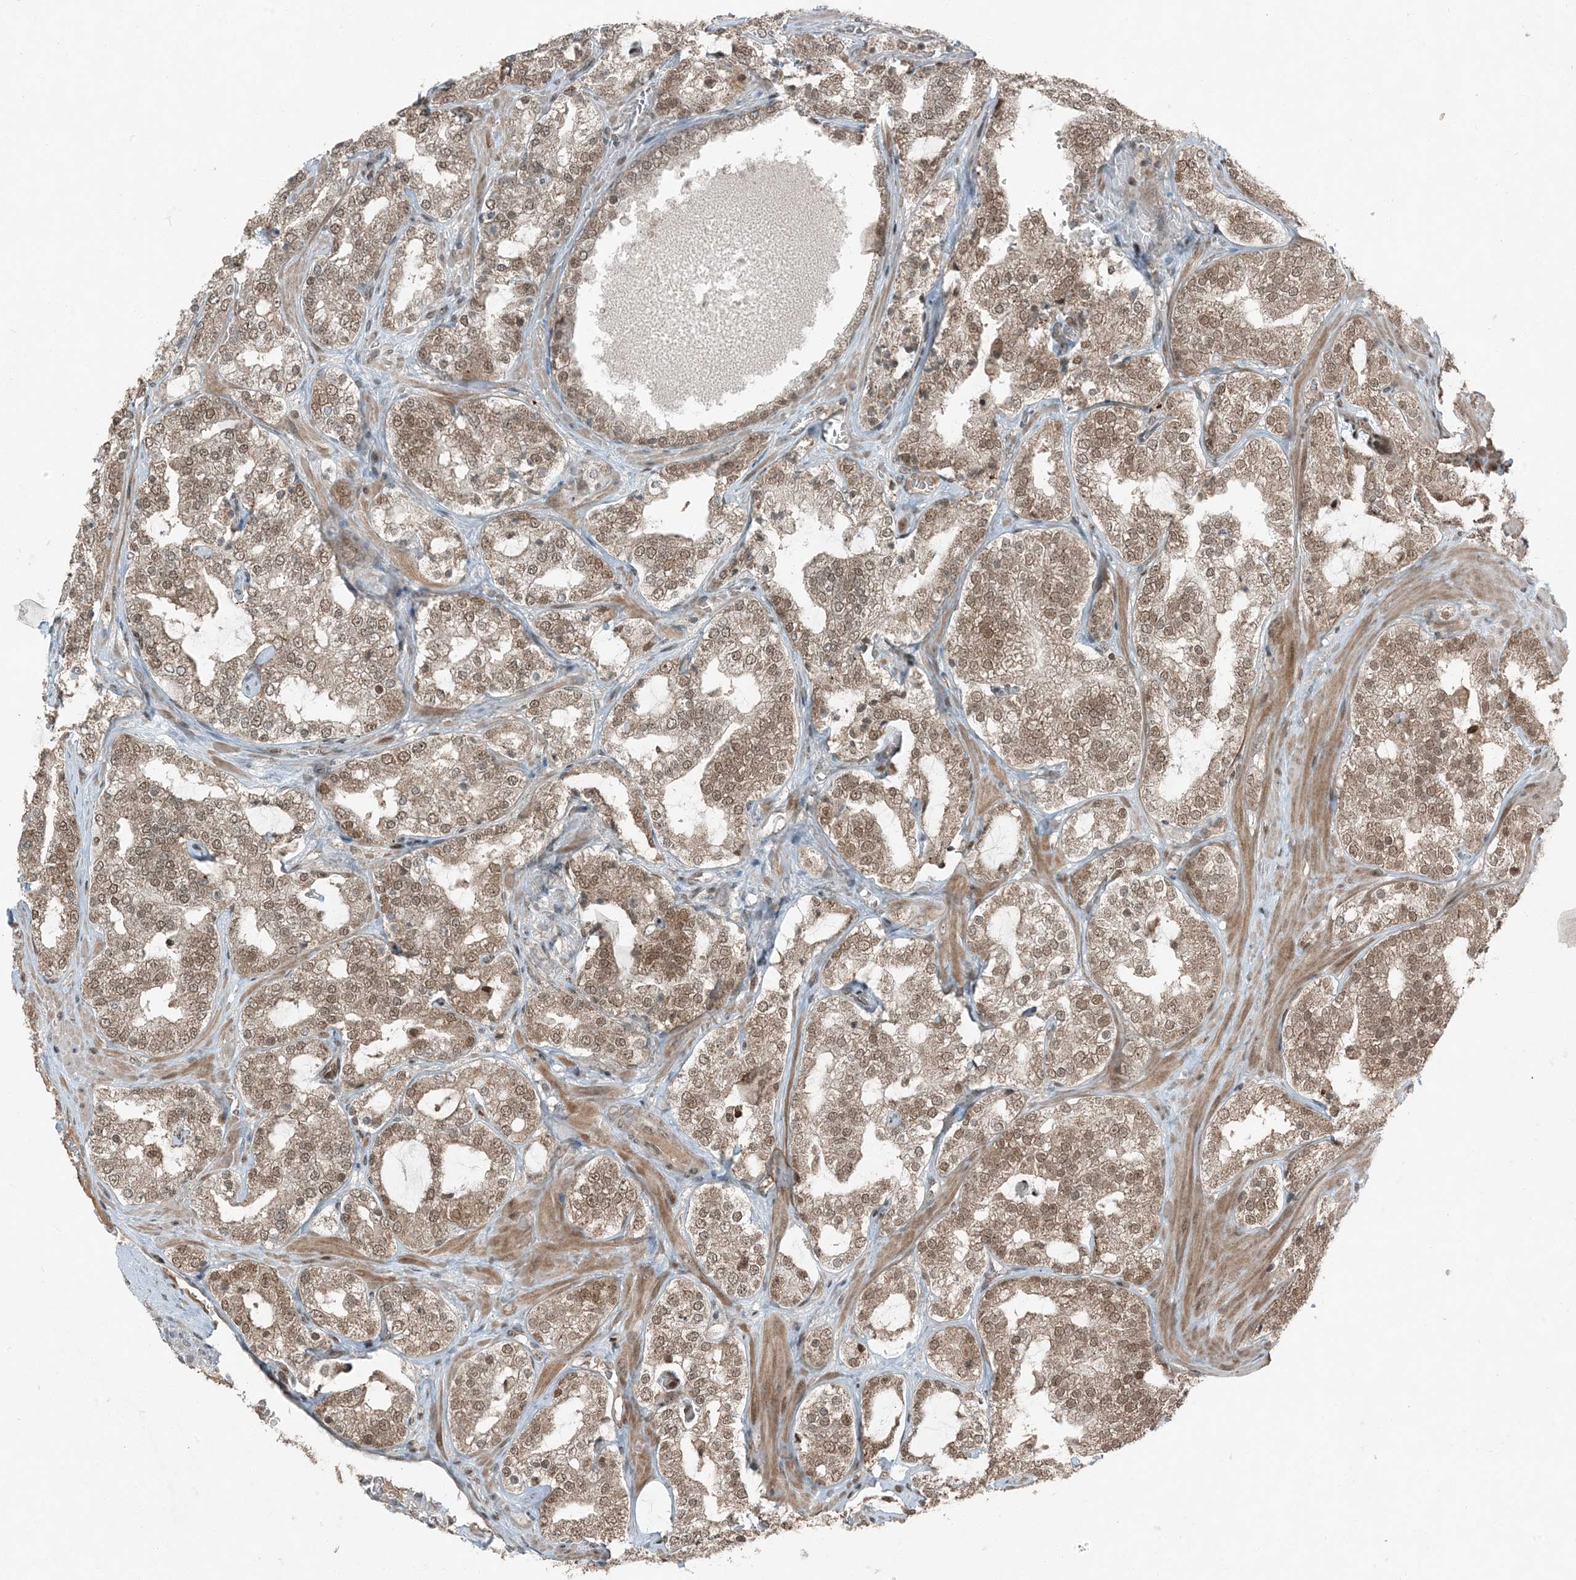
{"staining": {"intensity": "moderate", "quantity": ">75%", "location": "cytoplasmic/membranous,nuclear"}, "tissue": "prostate cancer", "cell_type": "Tumor cells", "image_type": "cancer", "snomed": [{"axis": "morphology", "description": "Adenocarcinoma, High grade"}, {"axis": "topography", "description": "Prostate"}], "caption": "Prostate adenocarcinoma (high-grade) was stained to show a protein in brown. There is medium levels of moderate cytoplasmic/membranous and nuclear positivity in about >75% of tumor cells. The protein of interest is shown in brown color, while the nuclei are stained blue.", "gene": "TRAPPC12", "patient": {"sex": "male", "age": 64}}